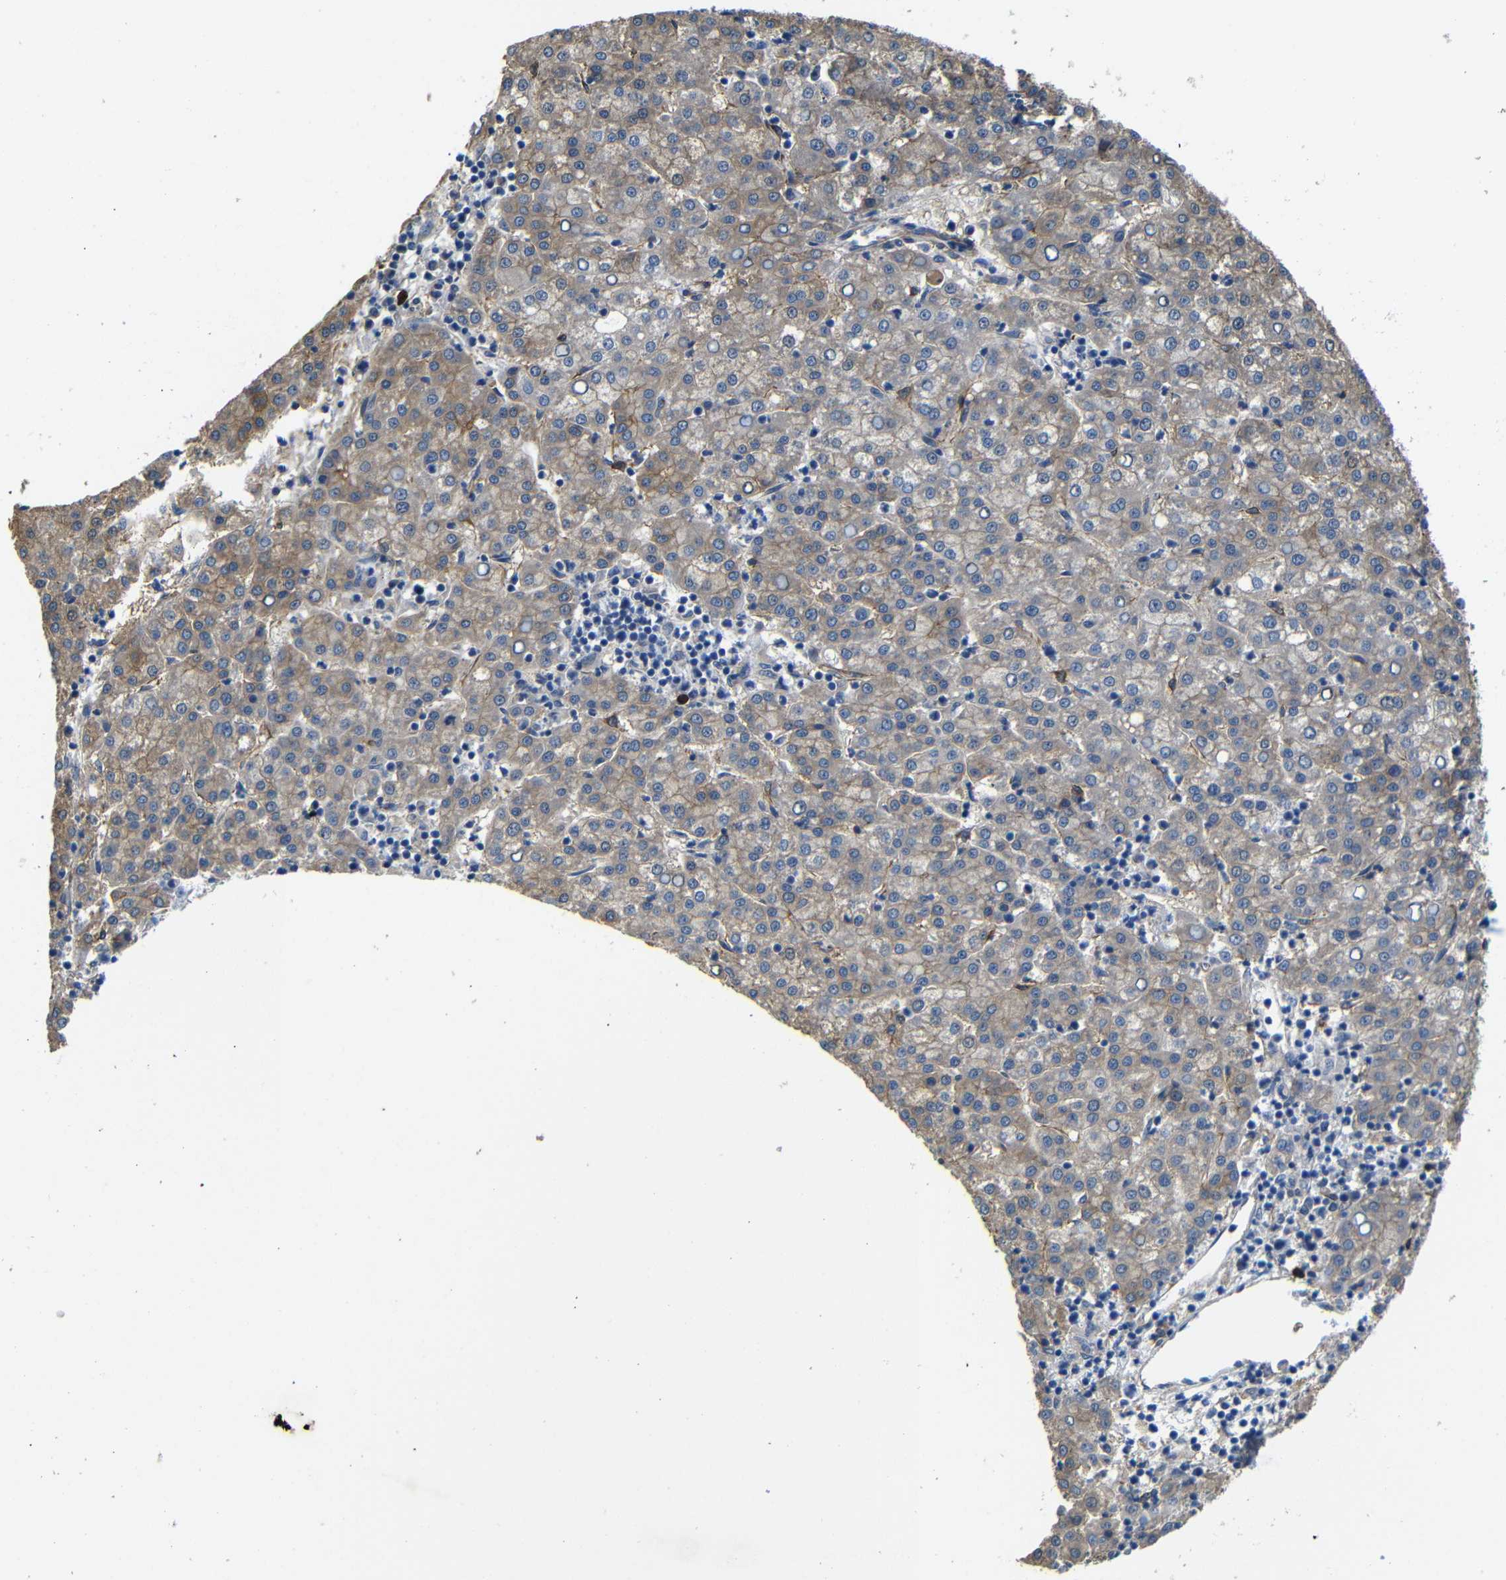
{"staining": {"intensity": "moderate", "quantity": "25%-75%", "location": "cytoplasmic/membranous"}, "tissue": "liver cancer", "cell_type": "Tumor cells", "image_type": "cancer", "snomed": [{"axis": "morphology", "description": "Carcinoma, Hepatocellular, NOS"}, {"axis": "topography", "description": "Liver"}], "caption": "Immunohistochemical staining of human liver hepatocellular carcinoma exhibits moderate cytoplasmic/membranous protein positivity in approximately 25%-75% of tumor cells.", "gene": "MYO1B", "patient": {"sex": "female", "age": 58}}